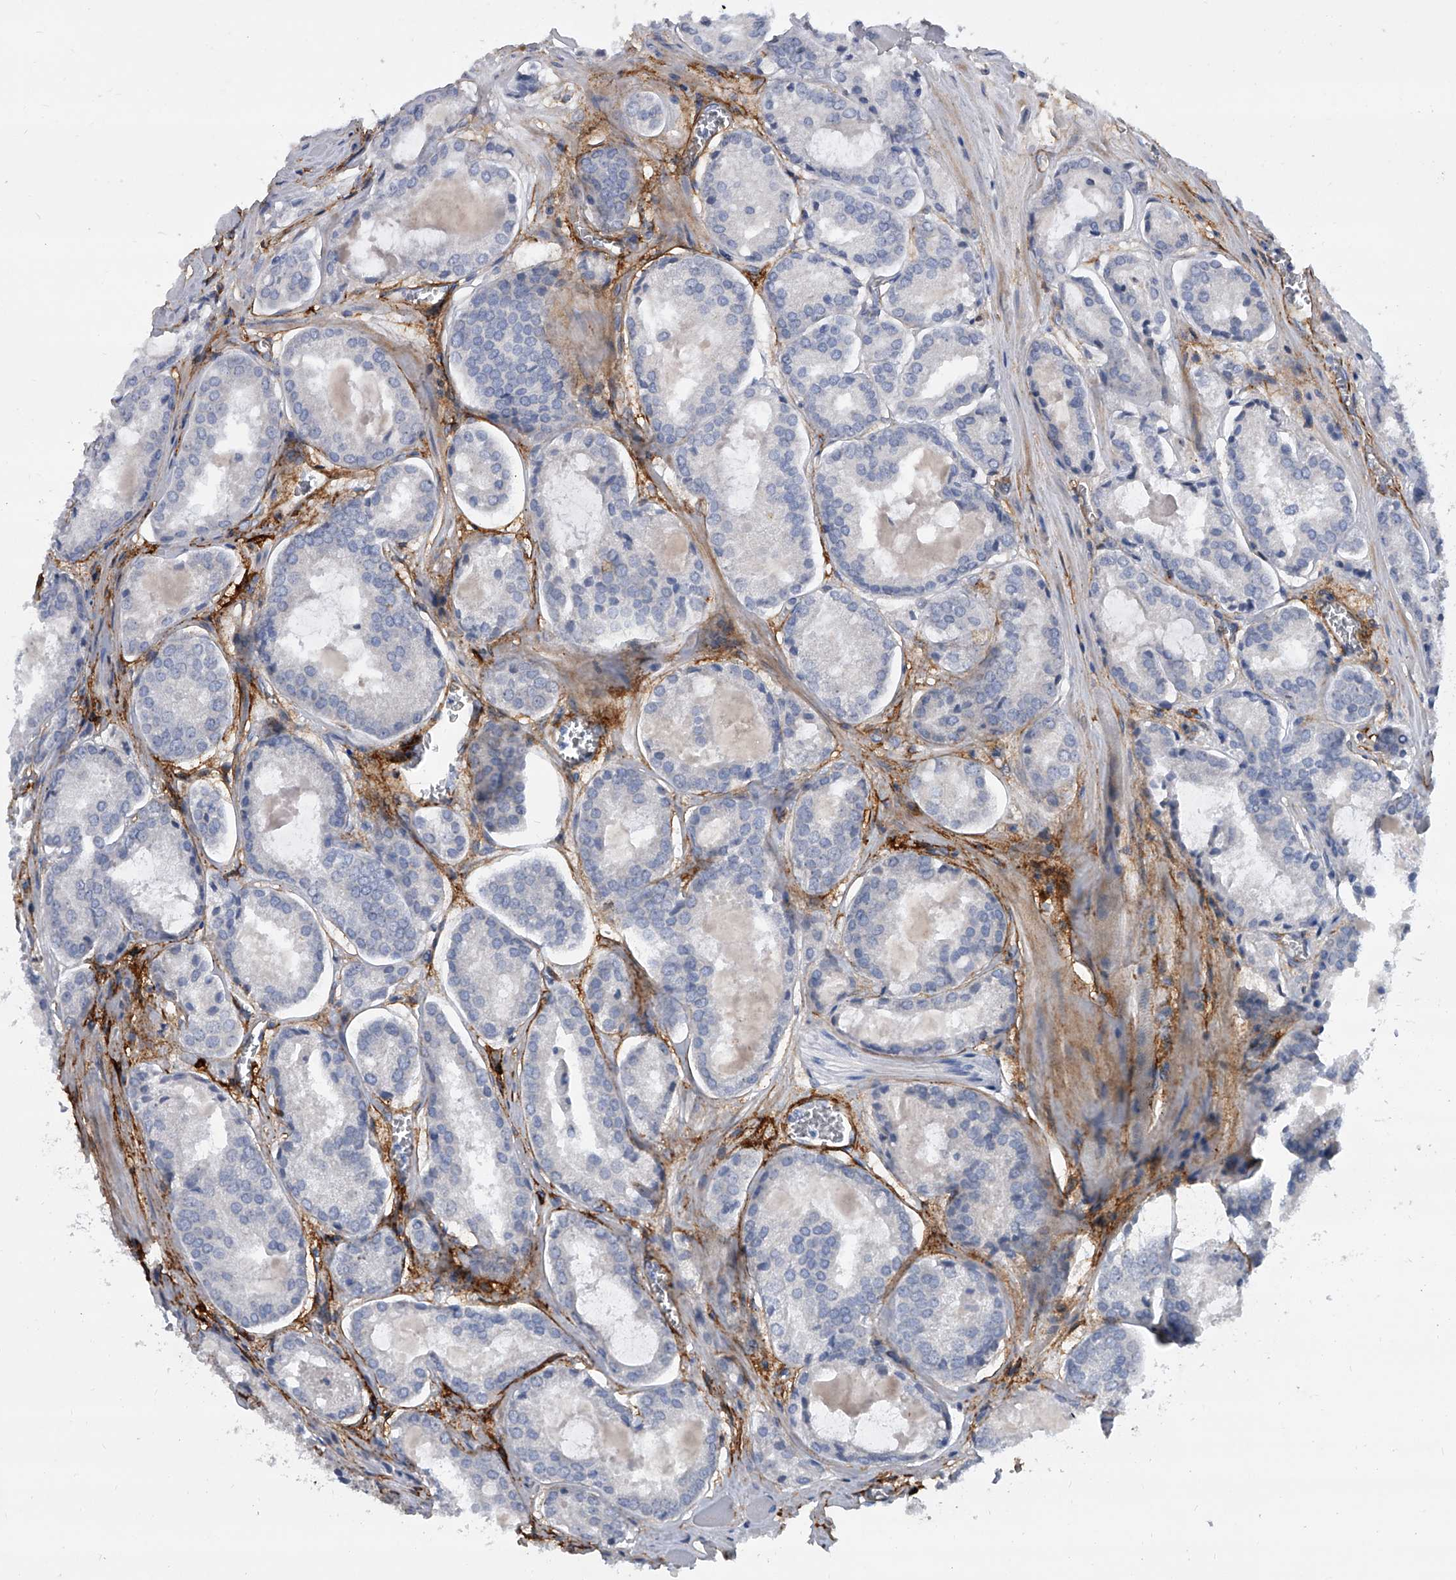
{"staining": {"intensity": "negative", "quantity": "none", "location": "none"}, "tissue": "prostate cancer", "cell_type": "Tumor cells", "image_type": "cancer", "snomed": [{"axis": "morphology", "description": "Adenocarcinoma, Low grade"}, {"axis": "topography", "description": "Prostate"}], "caption": "Image shows no protein positivity in tumor cells of prostate cancer (adenocarcinoma (low-grade)) tissue.", "gene": "ALG14", "patient": {"sex": "male", "age": 67}}